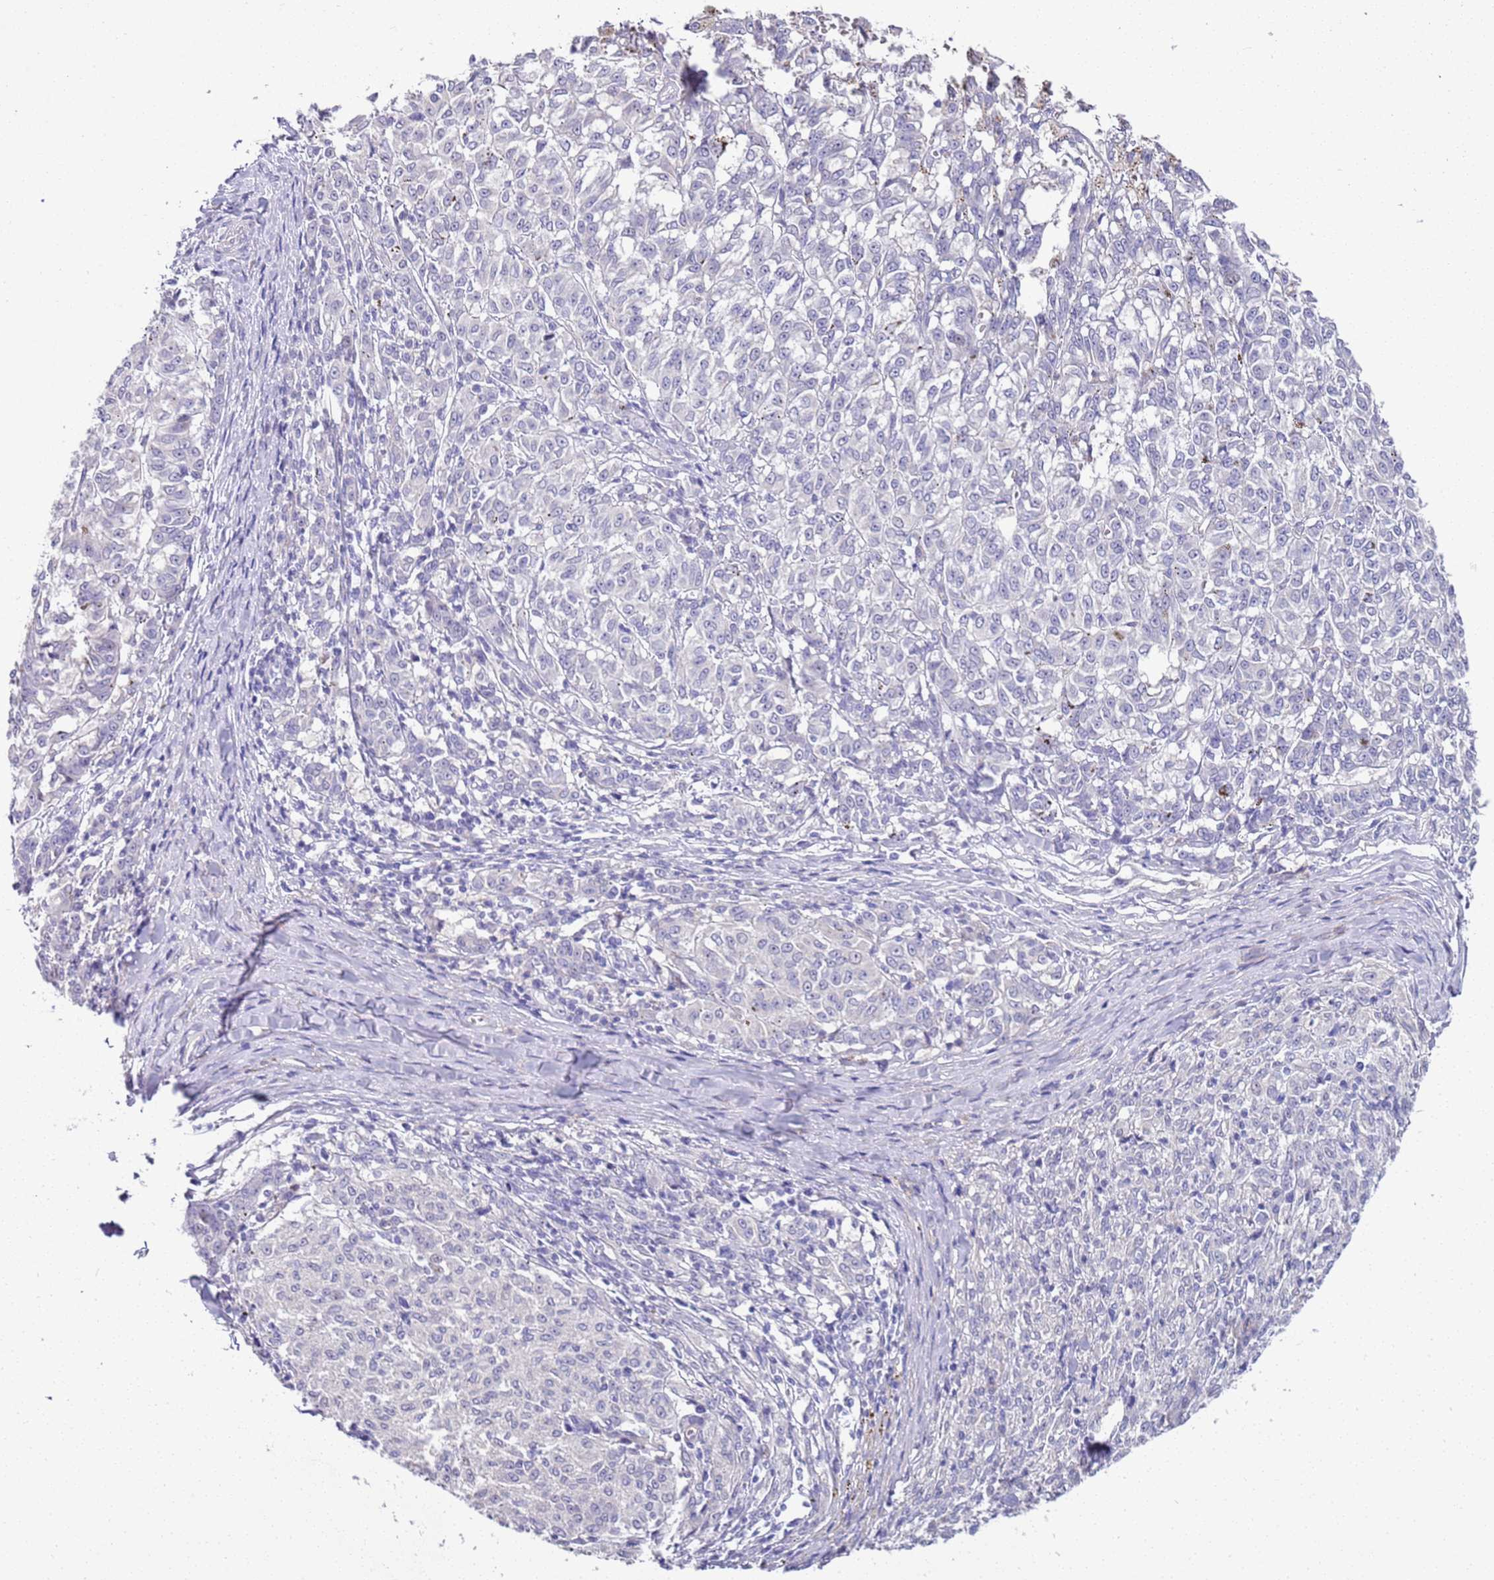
{"staining": {"intensity": "negative", "quantity": "none", "location": "none"}, "tissue": "melanoma", "cell_type": "Tumor cells", "image_type": "cancer", "snomed": [{"axis": "morphology", "description": "Malignant melanoma, NOS"}, {"axis": "topography", "description": "Skin"}], "caption": "A high-resolution micrograph shows immunohistochemistry staining of melanoma, which exhibits no significant positivity in tumor cells. The staining is performed using DAB brown chromogen with nuclei counter-stained in using hematoxylin.", "gene": "BRMS1L", "patient": {"sex": "female", "age": 72}}